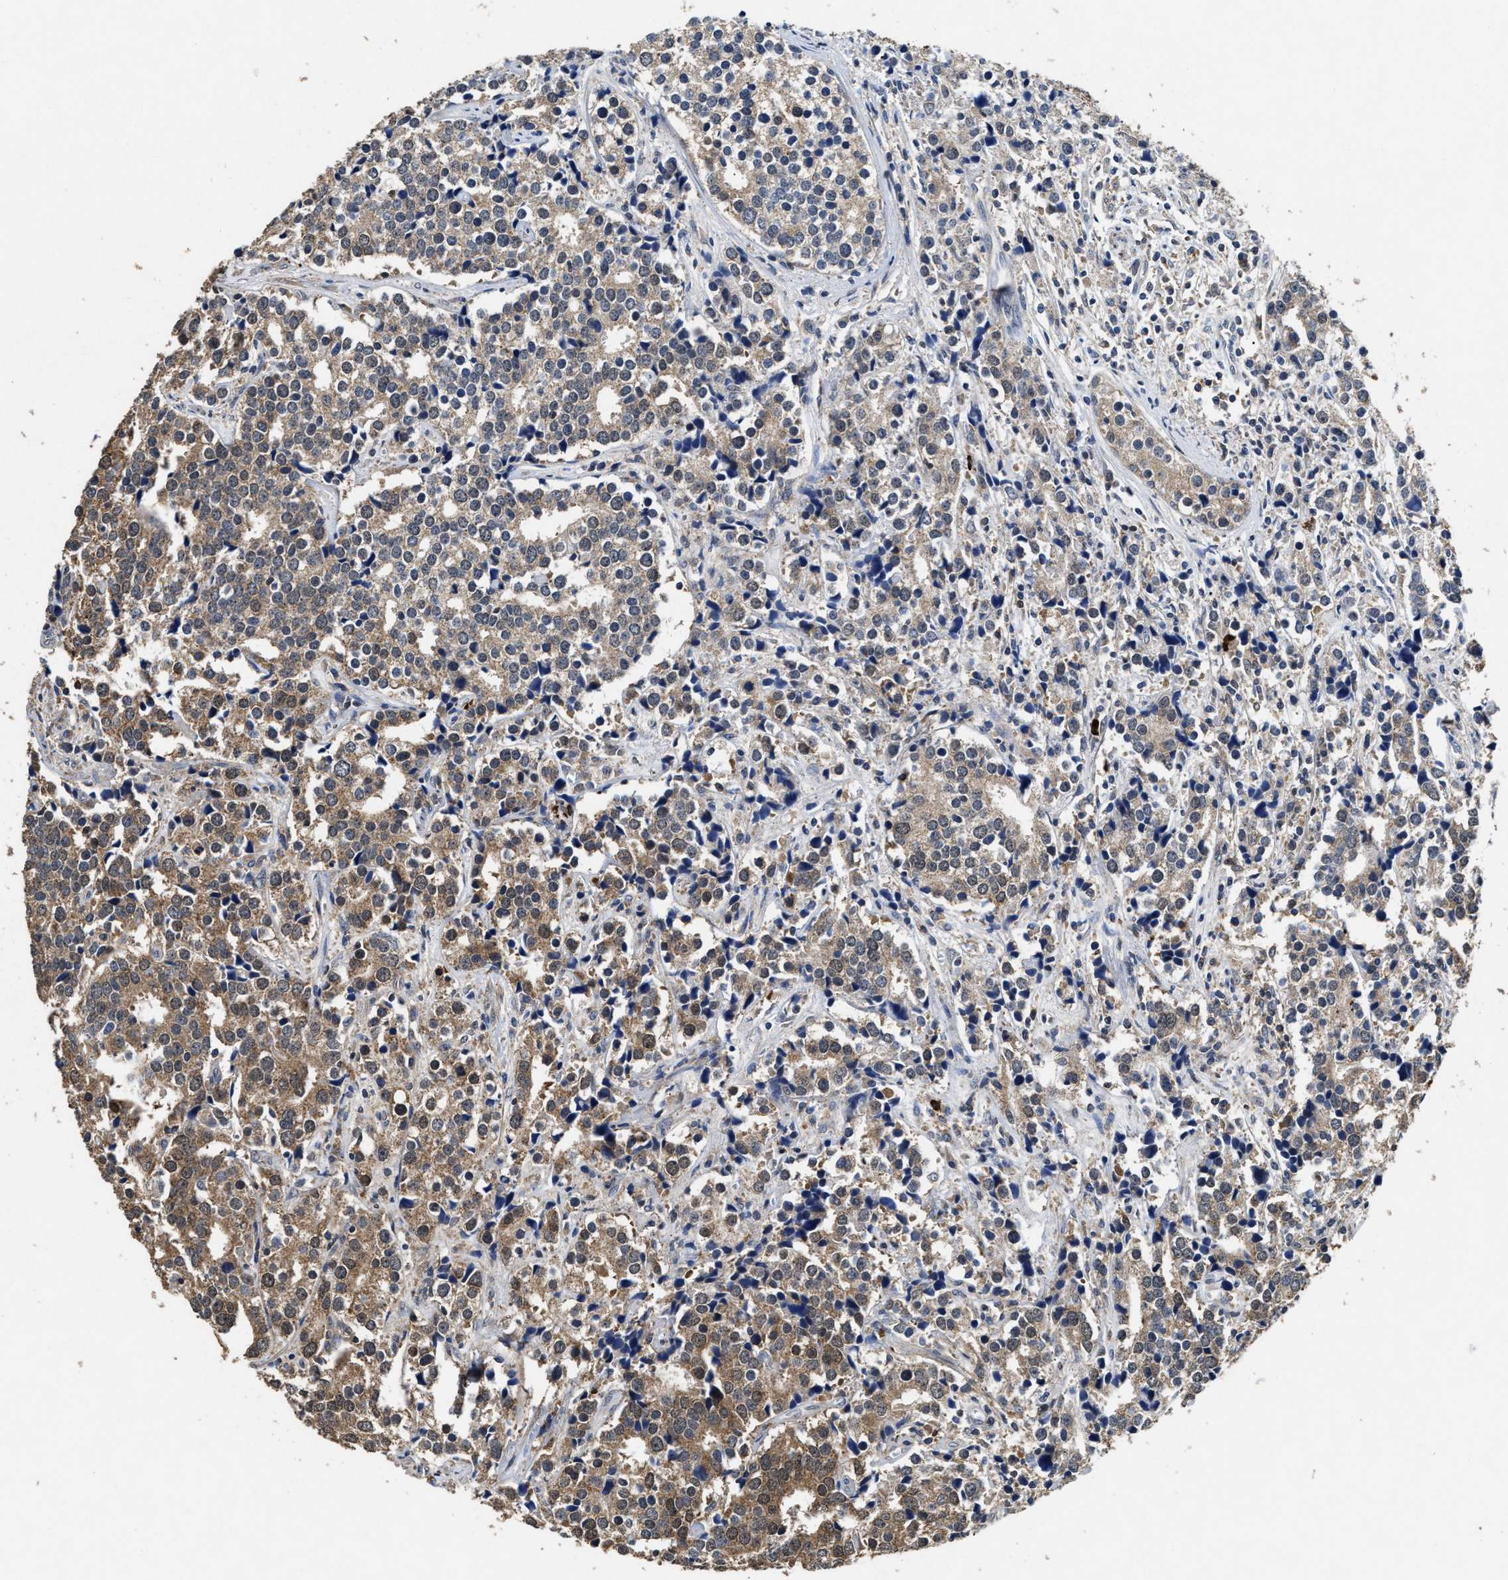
{"staining": {"intensity": "moderate", "quantity": ">75%", "location": "cytoplasmic/membranous"}, "tissue": "prostate cancer", "cell_type": "Tumor cells", "image_type": "cancer", "snomed": [{"axis": "morphology", "description": "Adenocarcinoma, High grade"}, {"axis": "topography", "description": "Prostate"}], "caption": "A brown stain shows moderate cytoplasmic/membranous expression of a protein in human prostate cancer tumor cells.", "gene": "ACAT2", "patient": {"sex": "male", "age": 71}}